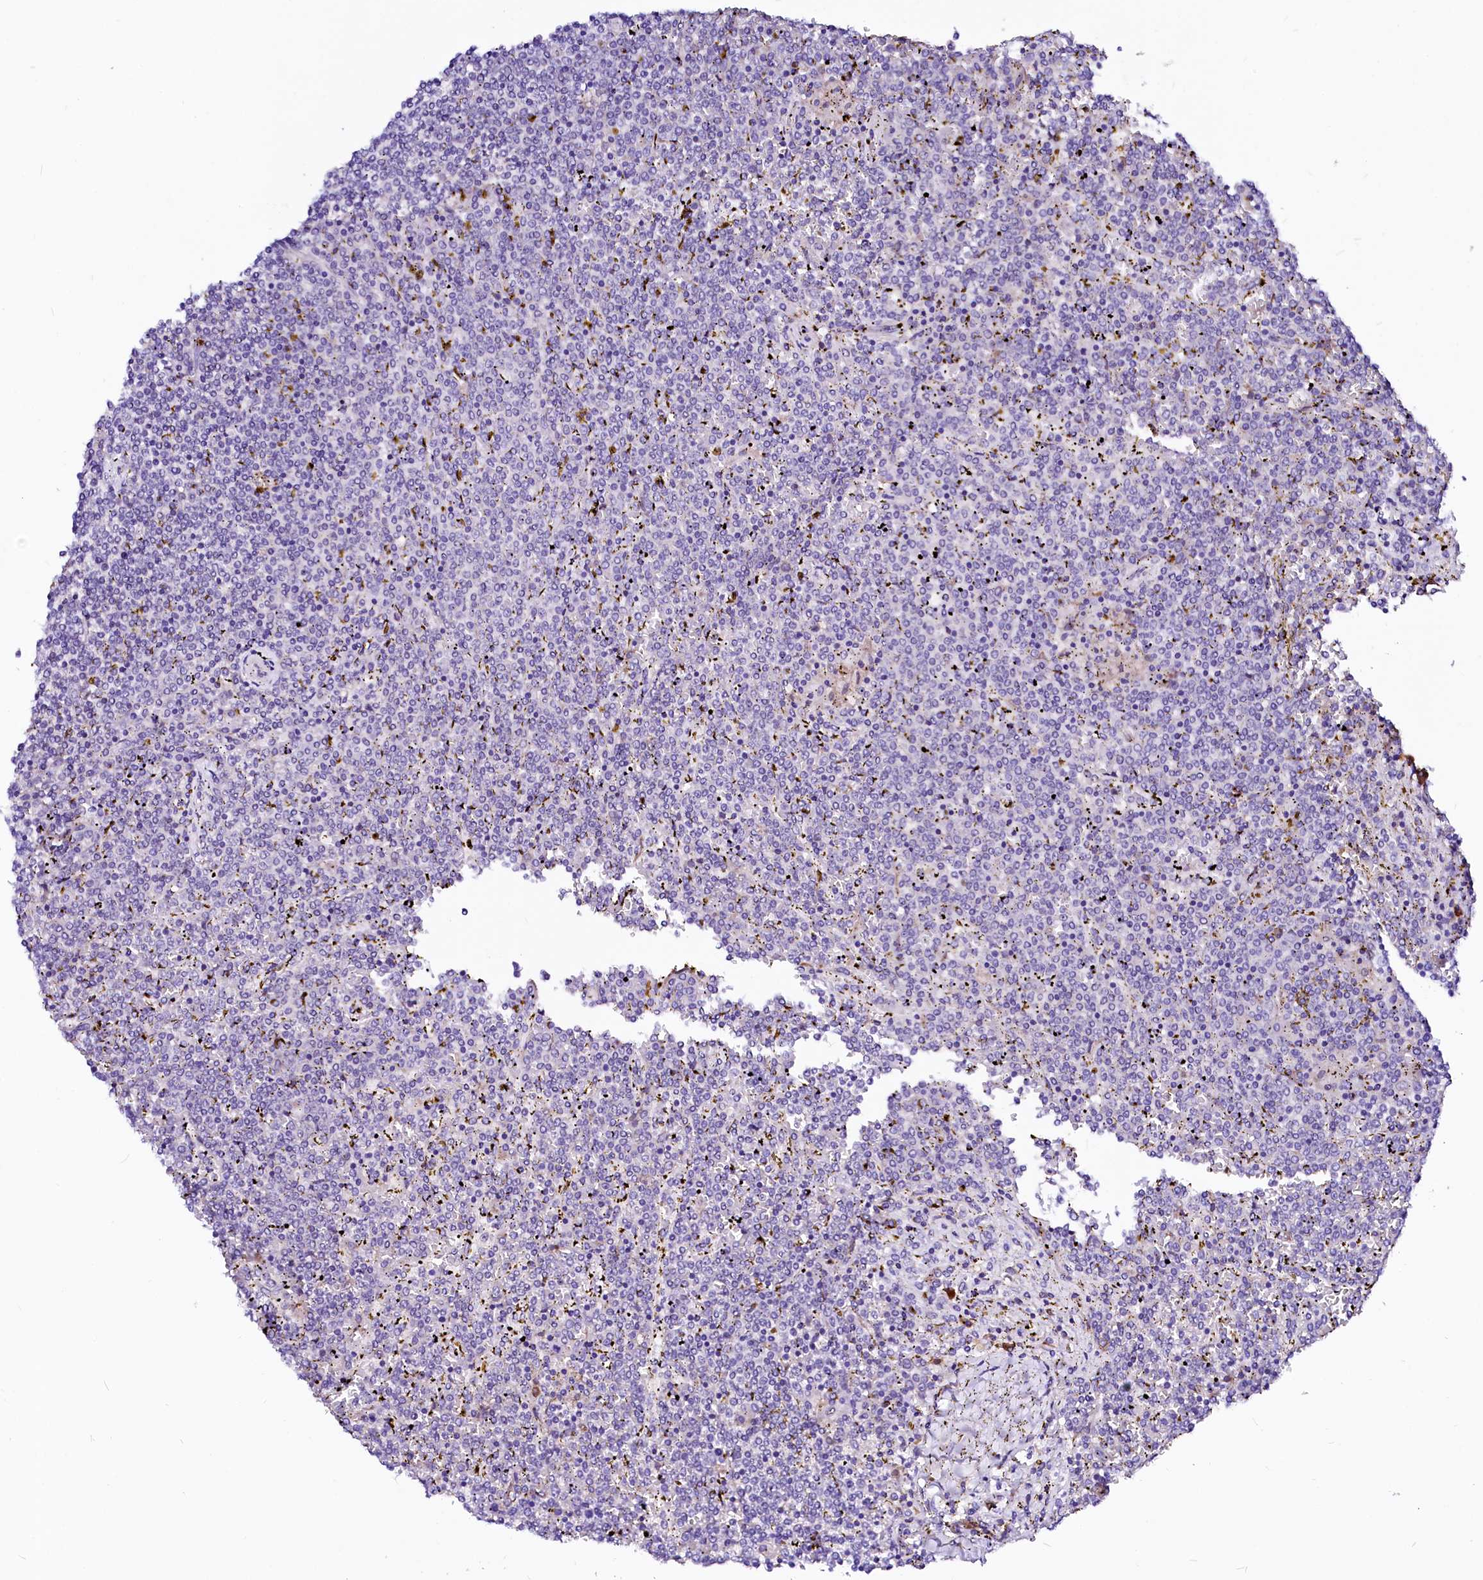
{"staining": {"intensity": "negative", "quantity": "none", "location": "none"}, "tissue": "lymphoma", "cell_type": "Tumor cells", "image_type": "cancer", "snomed": [{"axis": "morphology", "description": "Malignant lymphoma, non-Hodgkin's type, Low grade"}, {"axis": "topography", "description": "Spleen"}], "caption": "A histopathology image of lymphoma stained for a protein shows no brown staining in tumor cells. (DAB (3,3'-diaminobenzidine) immunohistochemistry with hematoxylin counter stain).", "gene": "BTBD16", "patient": {"sex": "female", "age": 19}}